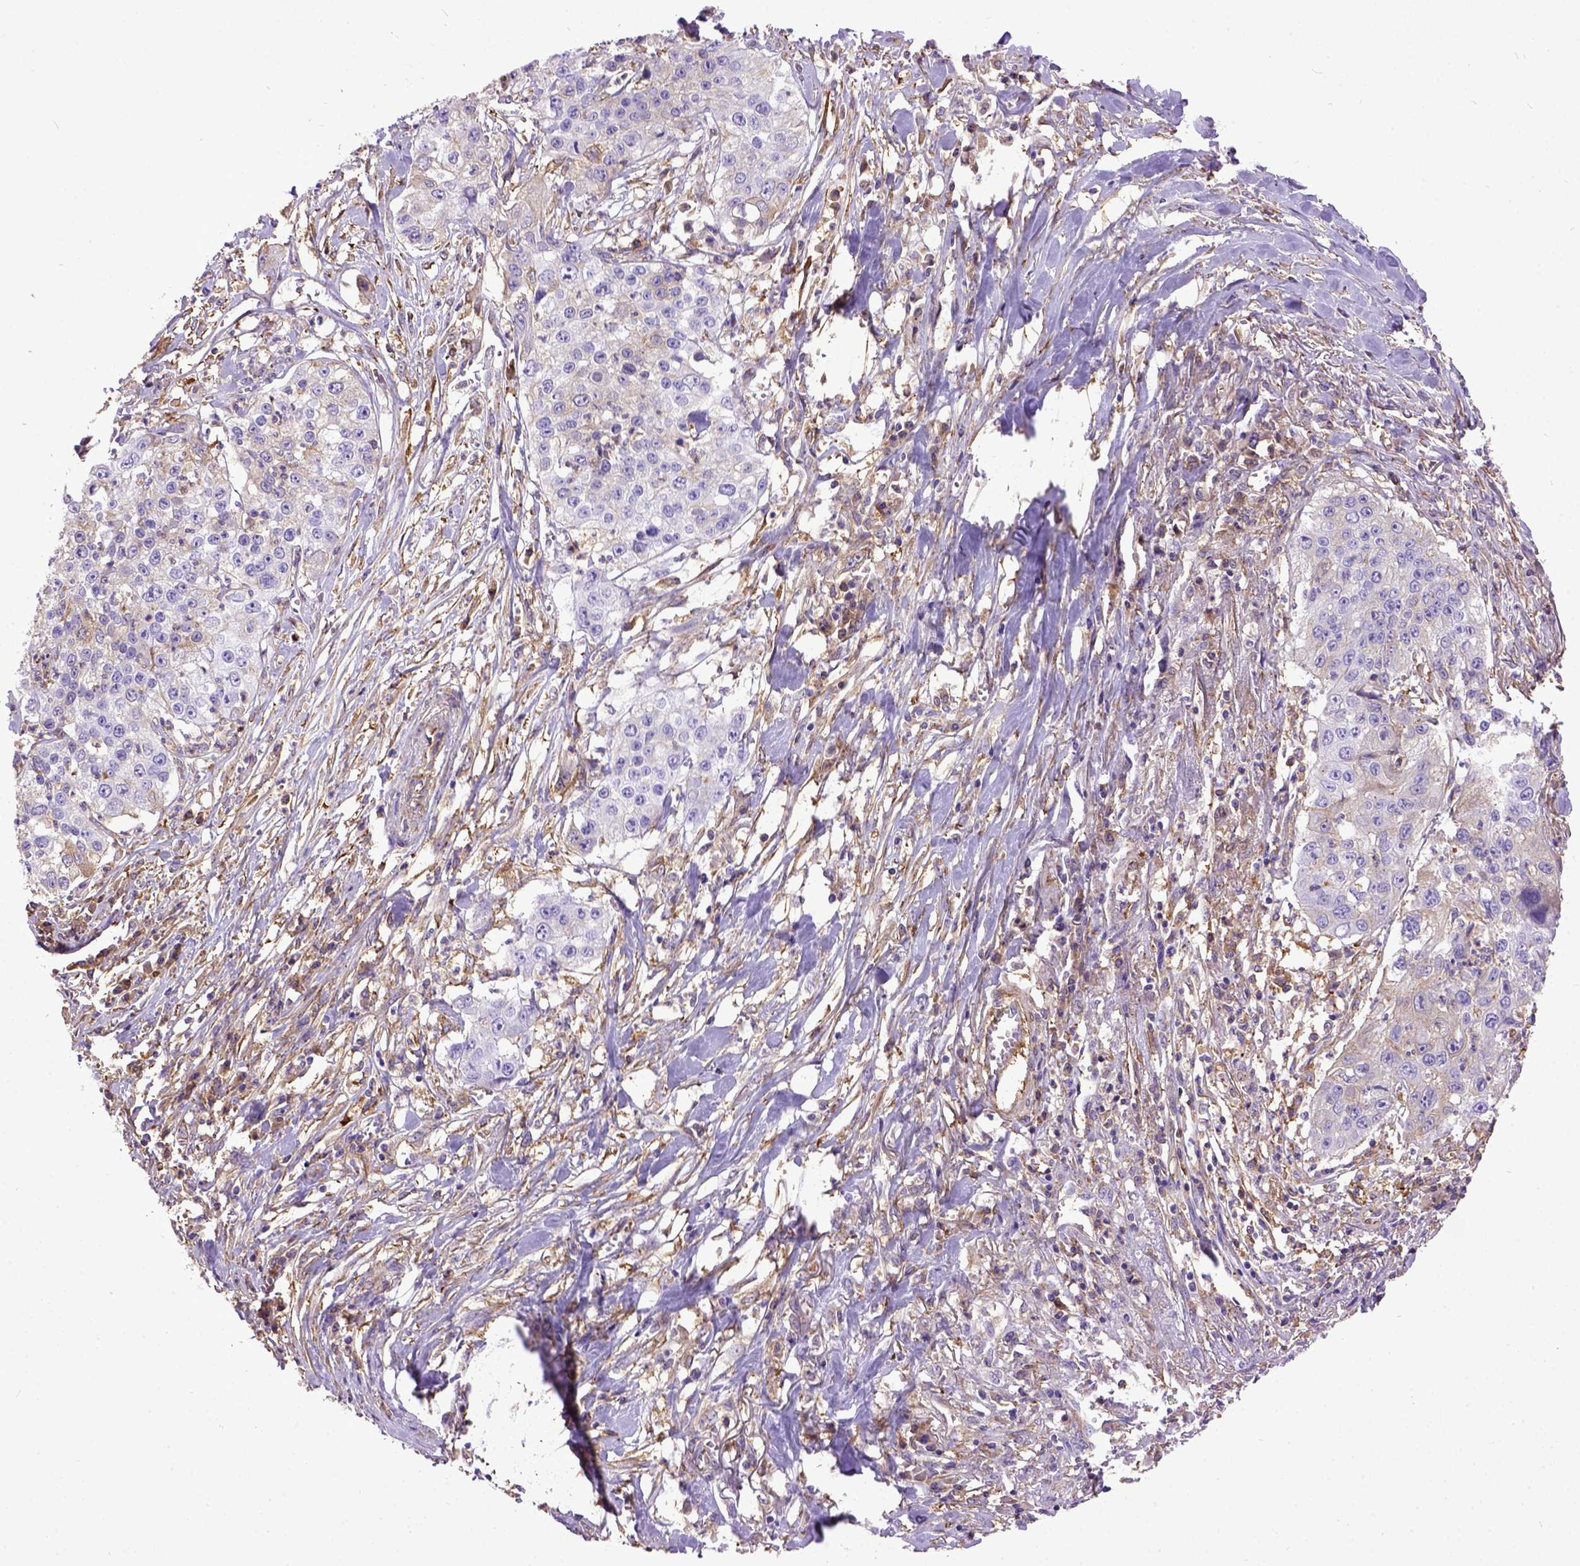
{"staining": {"intensity": "negative", "quantity": "none", "location": "none"}, "tissue": "lung cancer", "cell_type": "Tumor cells", "image_type": "cancer", "snomed": [{"axis": "morphology", "description": "Squamous cell carcinoma, NOS"}, {"axis": "morphology", "description": "Squamous cell carcinoma, metastatic, NOS"}, {"axis": "topography", "description": "Lung"}, {"axis": "topography", "description": "Pleura, NOS"}], "caption": "Lung squamous cell carcinoma stained for a protein using immunohistochemistry (IHC) displays no staining tumor cells.", "gene": "MVP", "patient": {"sex": "male", "age": 72}}